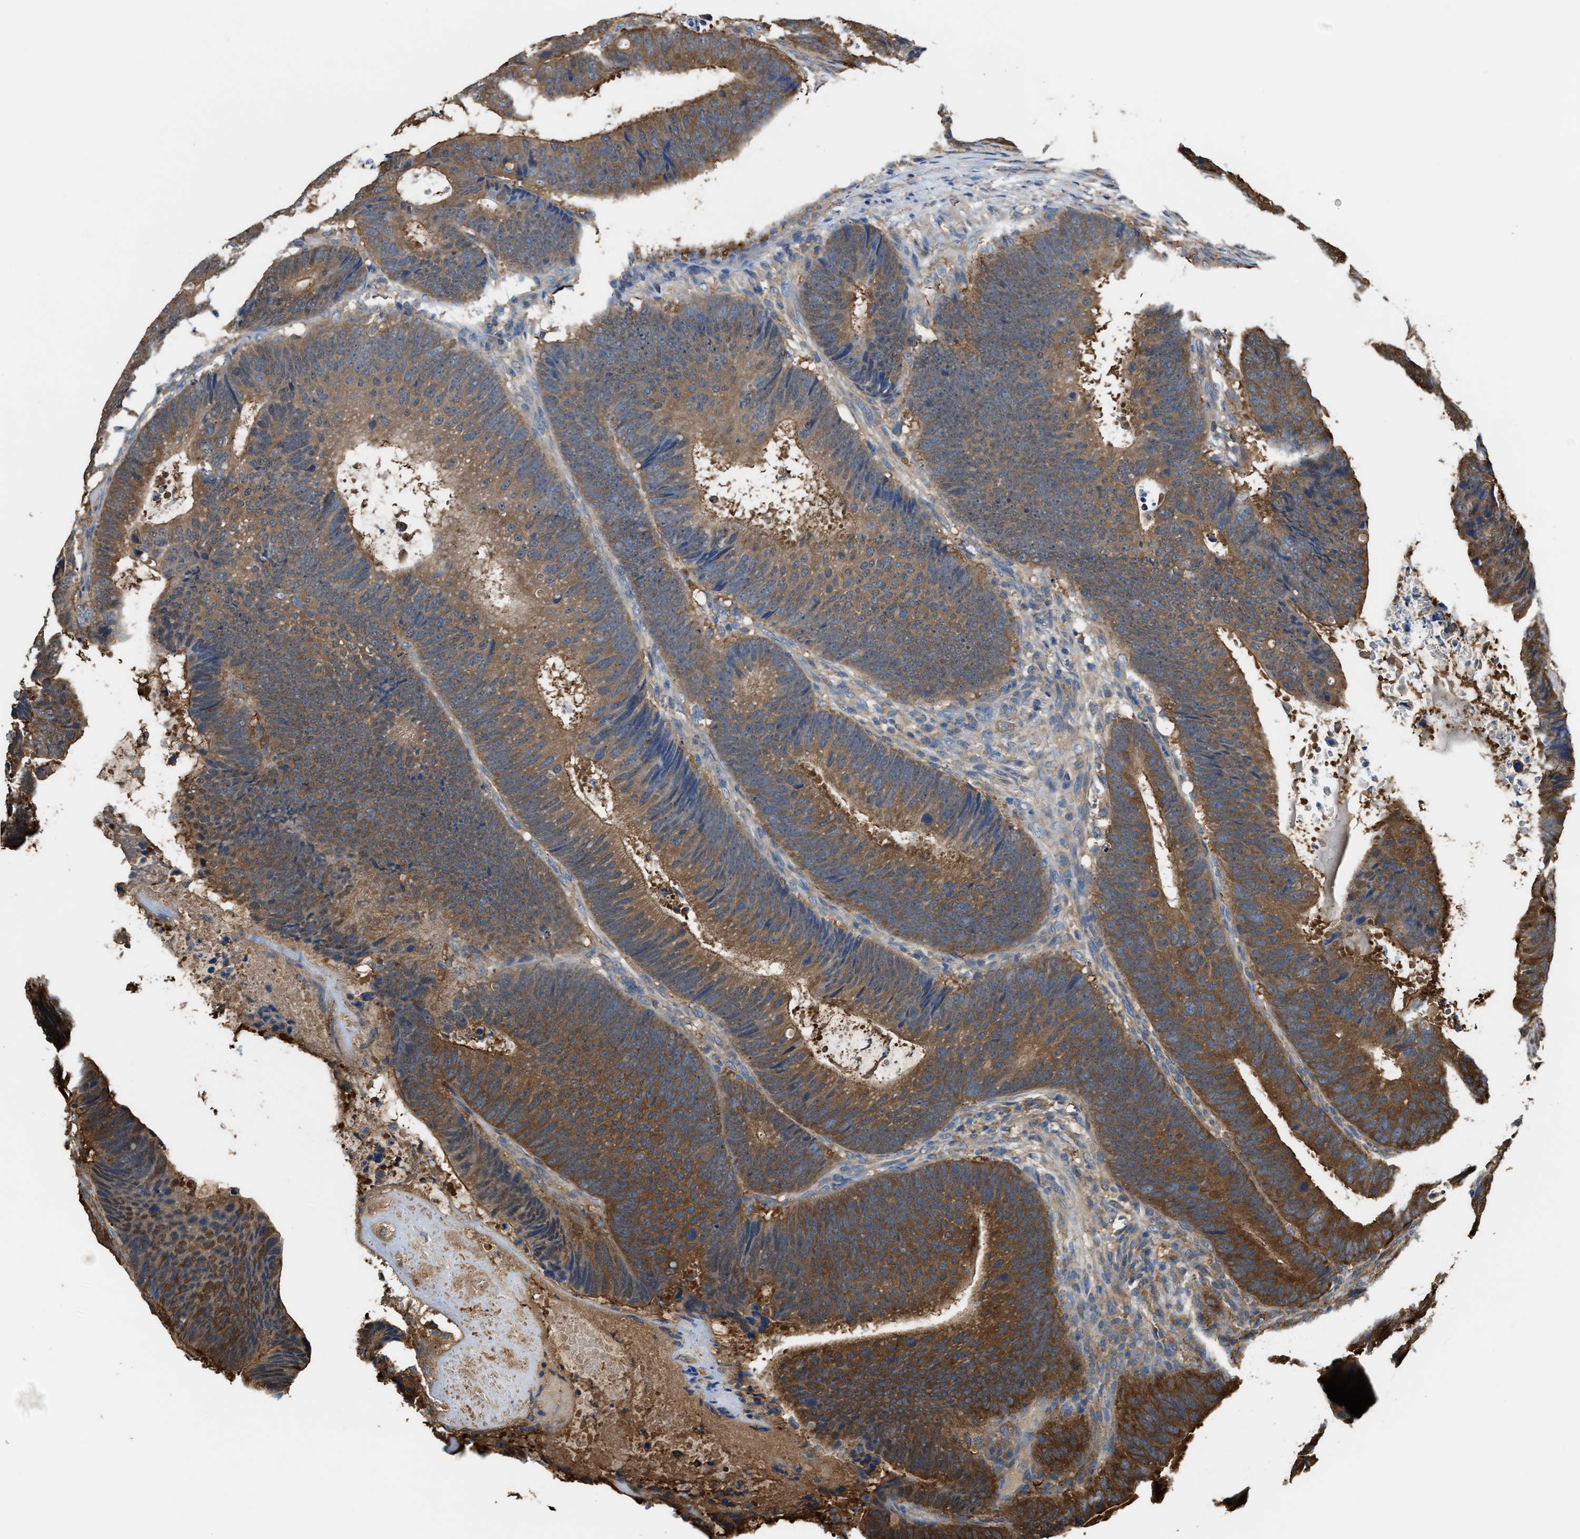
{"staining": {"intensity": "strong", "quantity": ">75%", "location": "cytoplasmic/membranous"}, "tissue": "colorectal cancer", "cell_type": "Tumor cells", "image_type": "cancer", "snomed": [{"axis": "morphology", "description": "Adenocarcinoma, NOS"}, {"axis": "topography", "description": "Colon"}], "caption": "Immunohistochemical staining of human colorectal adenocarcinoma displays strong cytoplasmic/membranous protein expression in approximately >75% of tumor cells. (Stains: DAB in brown, nuclei in blue, Microscopy: brightfield microscopy at high magnification).", "gene": "ATIC", "patient": {"sex": "male", "age": 56}}